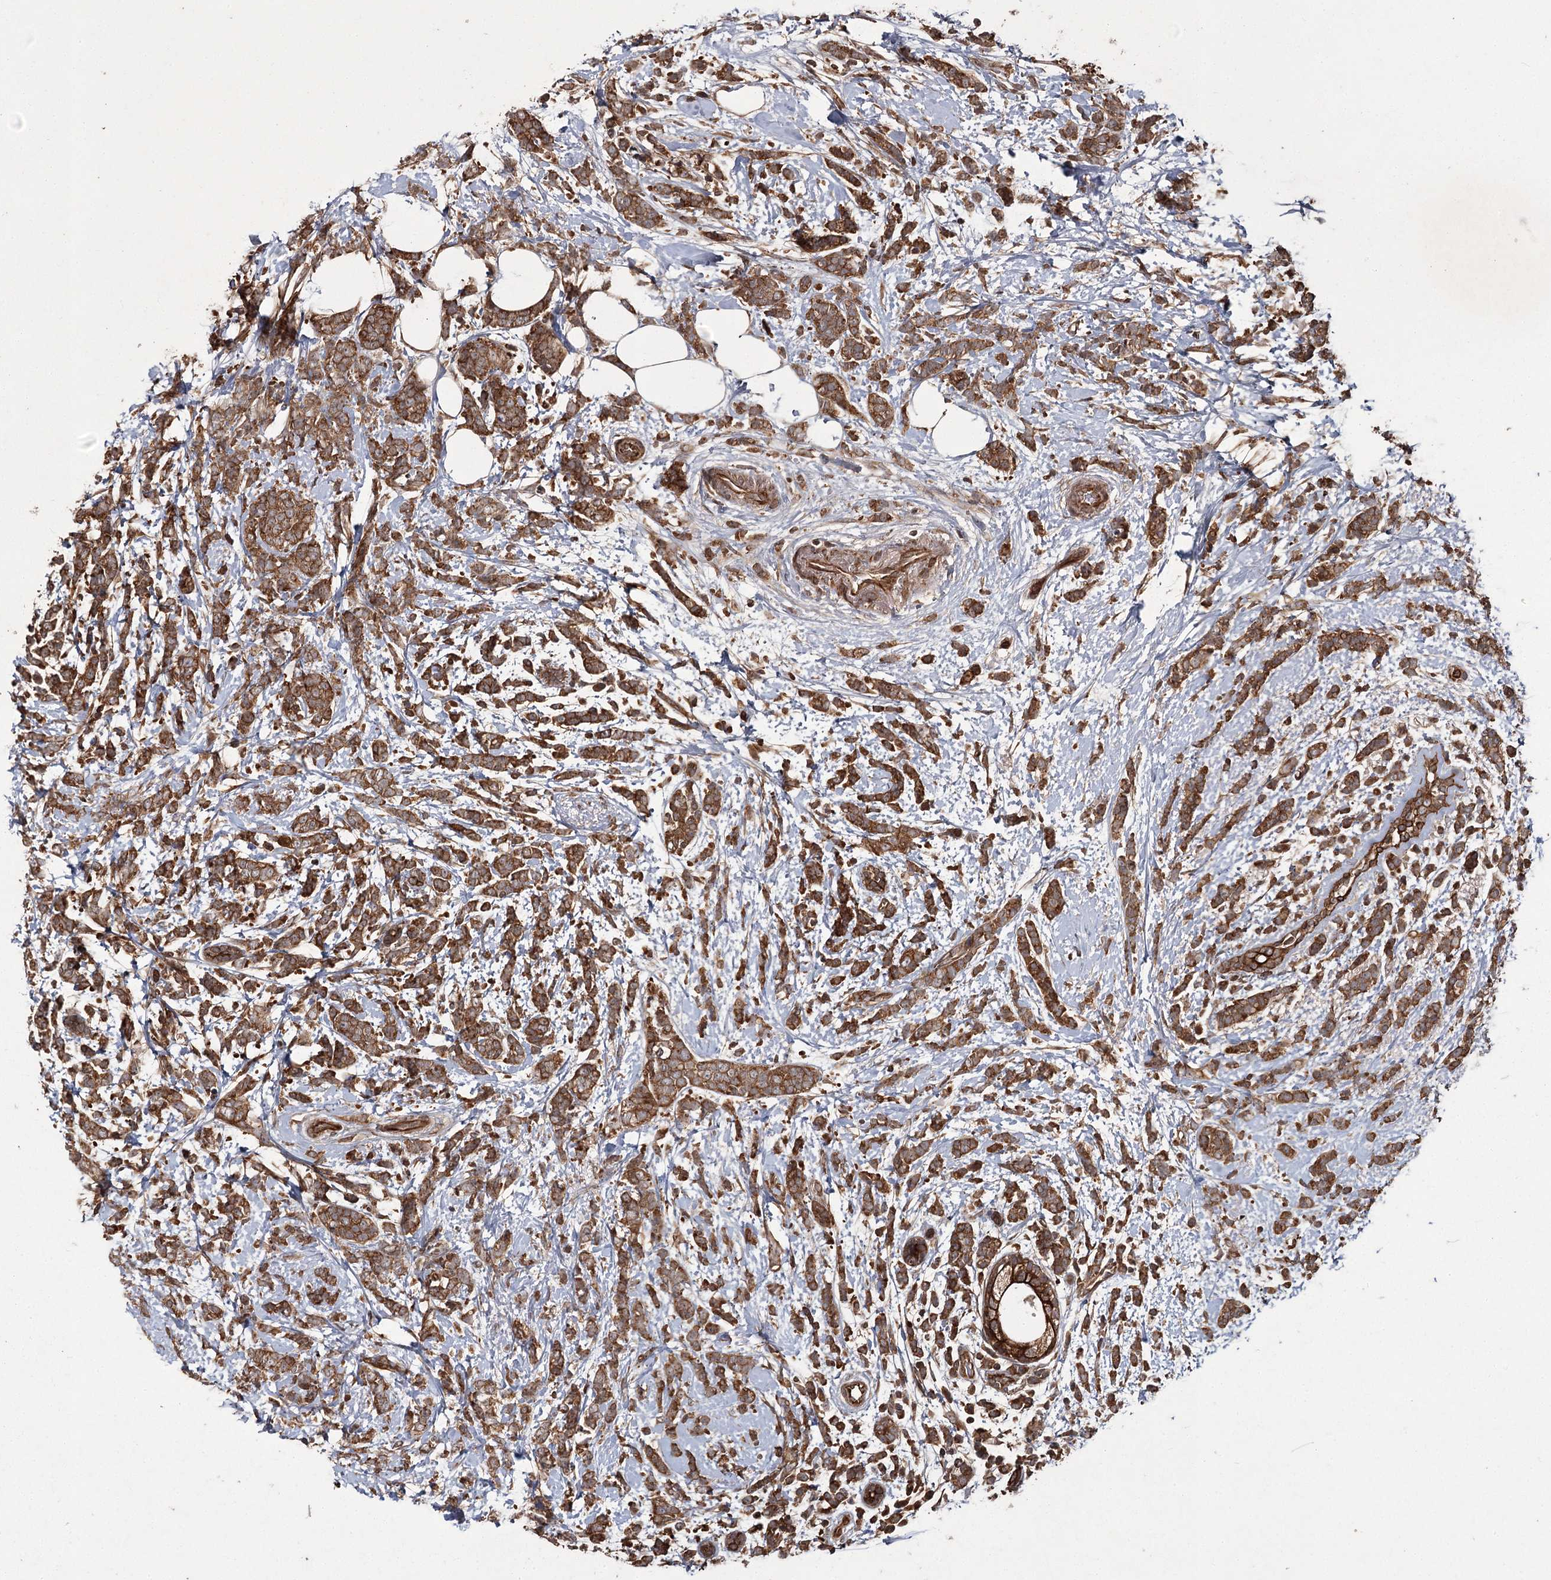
{"staining": {"intensity": "moderate", "quantity": ">75%", "location": "cytoplasmic/membranous"}, "tissue": "breast cancer", "cell_type": "Tumor cells", "image_type": "cancer", "snomed": [{"axis": "morphology", "description": "Lobular carcinoma"}, {"axis": "topography", "description": "Breast"}], "caption": "Brown immunohistochemical staining in breast lobular carcinoma demonstrates moderate cytoplasmic/membranous positivity in about >75% of tumor cells. (DAB (3,3'-diaminobenzidine) IHC with brightfield microscopy, high magnification).", "gene": "RPAP3", "patient": {"sex": "female", "age": 58}}